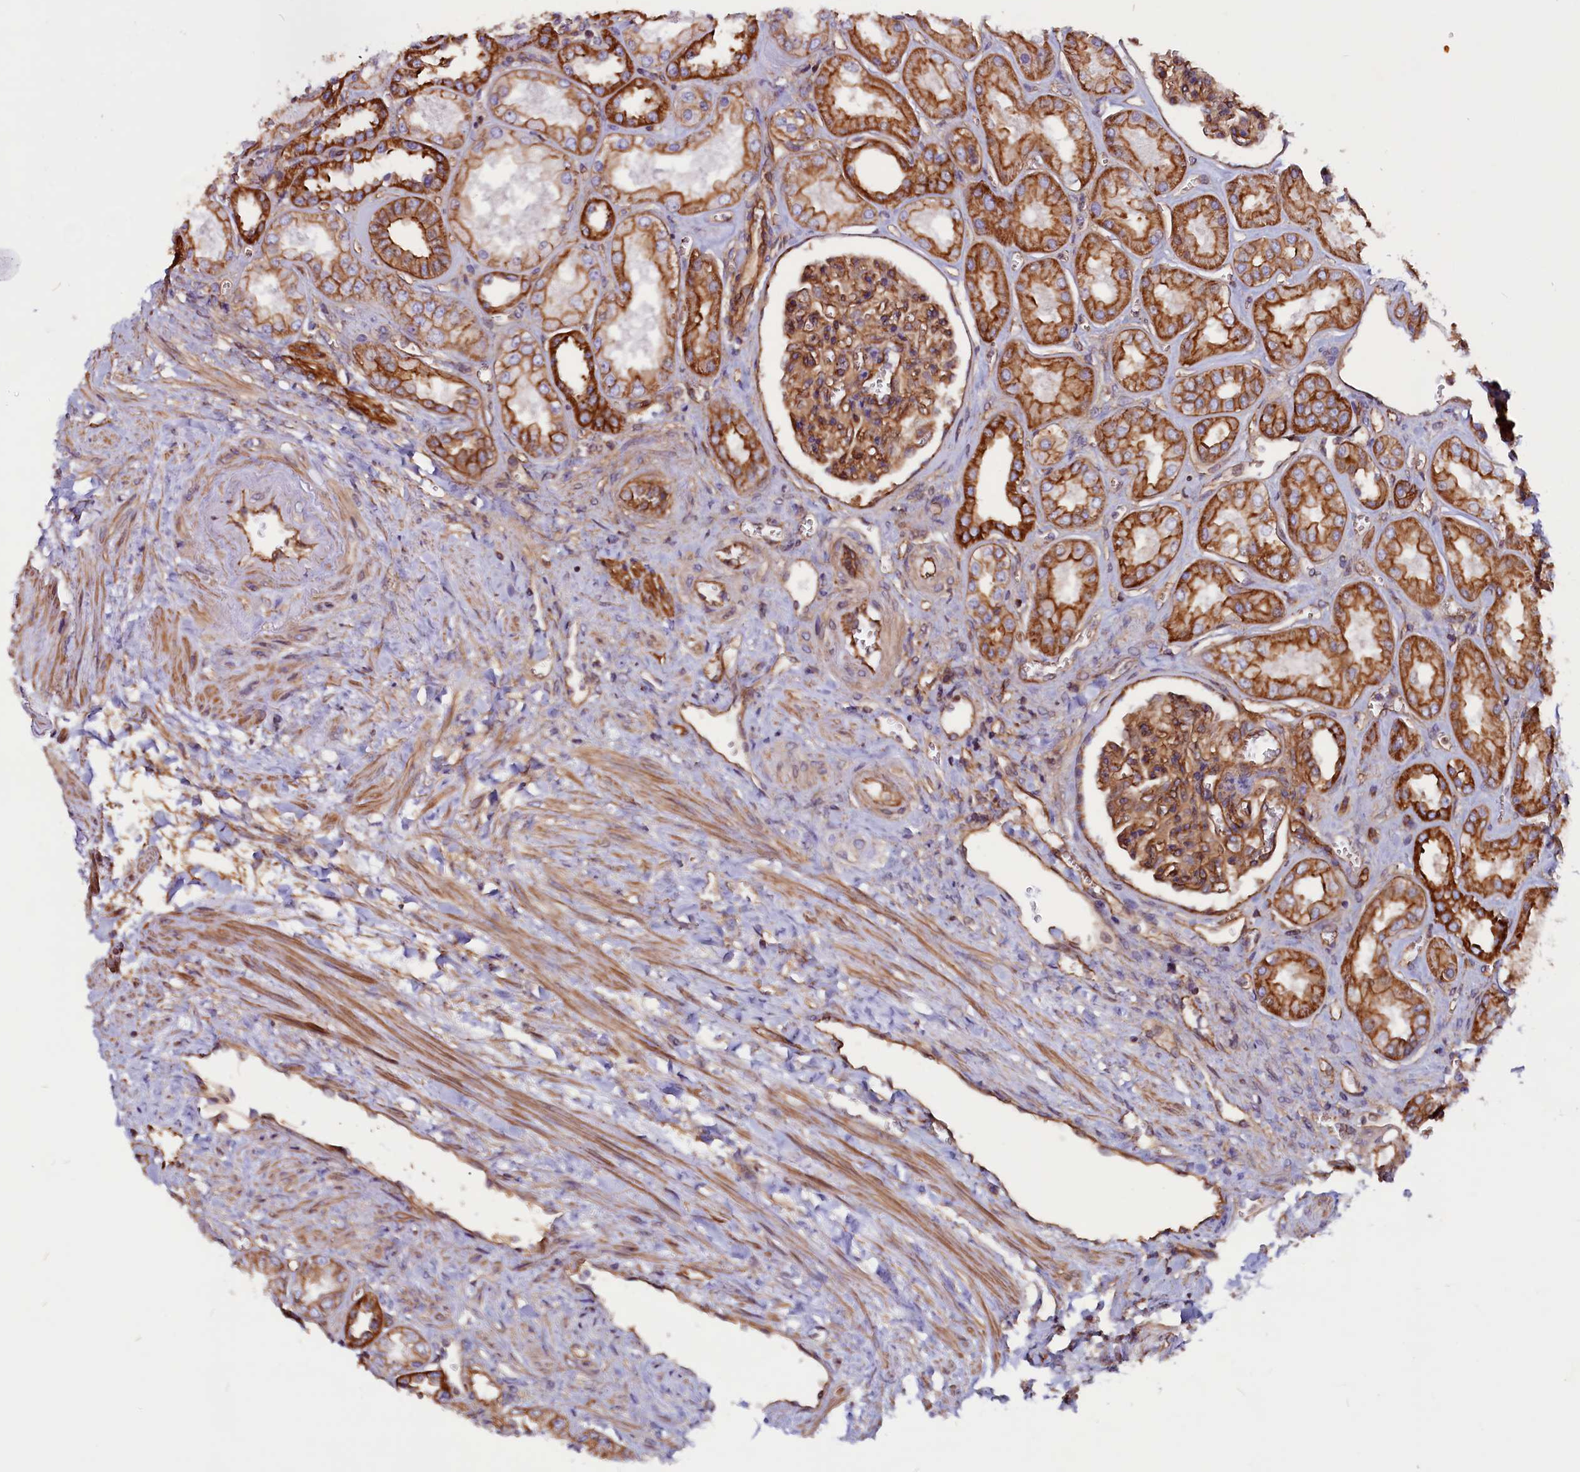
{"staining": {"intensity": "moderate", "quantity": ">75%", "location": "cytoplasmic/membranous"}, "tissue": "kidney", "cell_type": "Cells in glomeruli", "image_type": "normal", "snomed": [{"axis": "morphology", "description": "Normal tissue, NOS"}, {"axis": "morphology", "description": "Adenocarcinoma, NOS"}, {"axis": "topography", "description": "Kidney"}], "caption": "This is a micrograph of immunohistochemistry staining of benign kidney, which shows moderate positivity in the cytoplasmic/membranous of cells in glomeruli.", "gene": "ZNF749", "patient": {"sex": "female", "age": 68}}